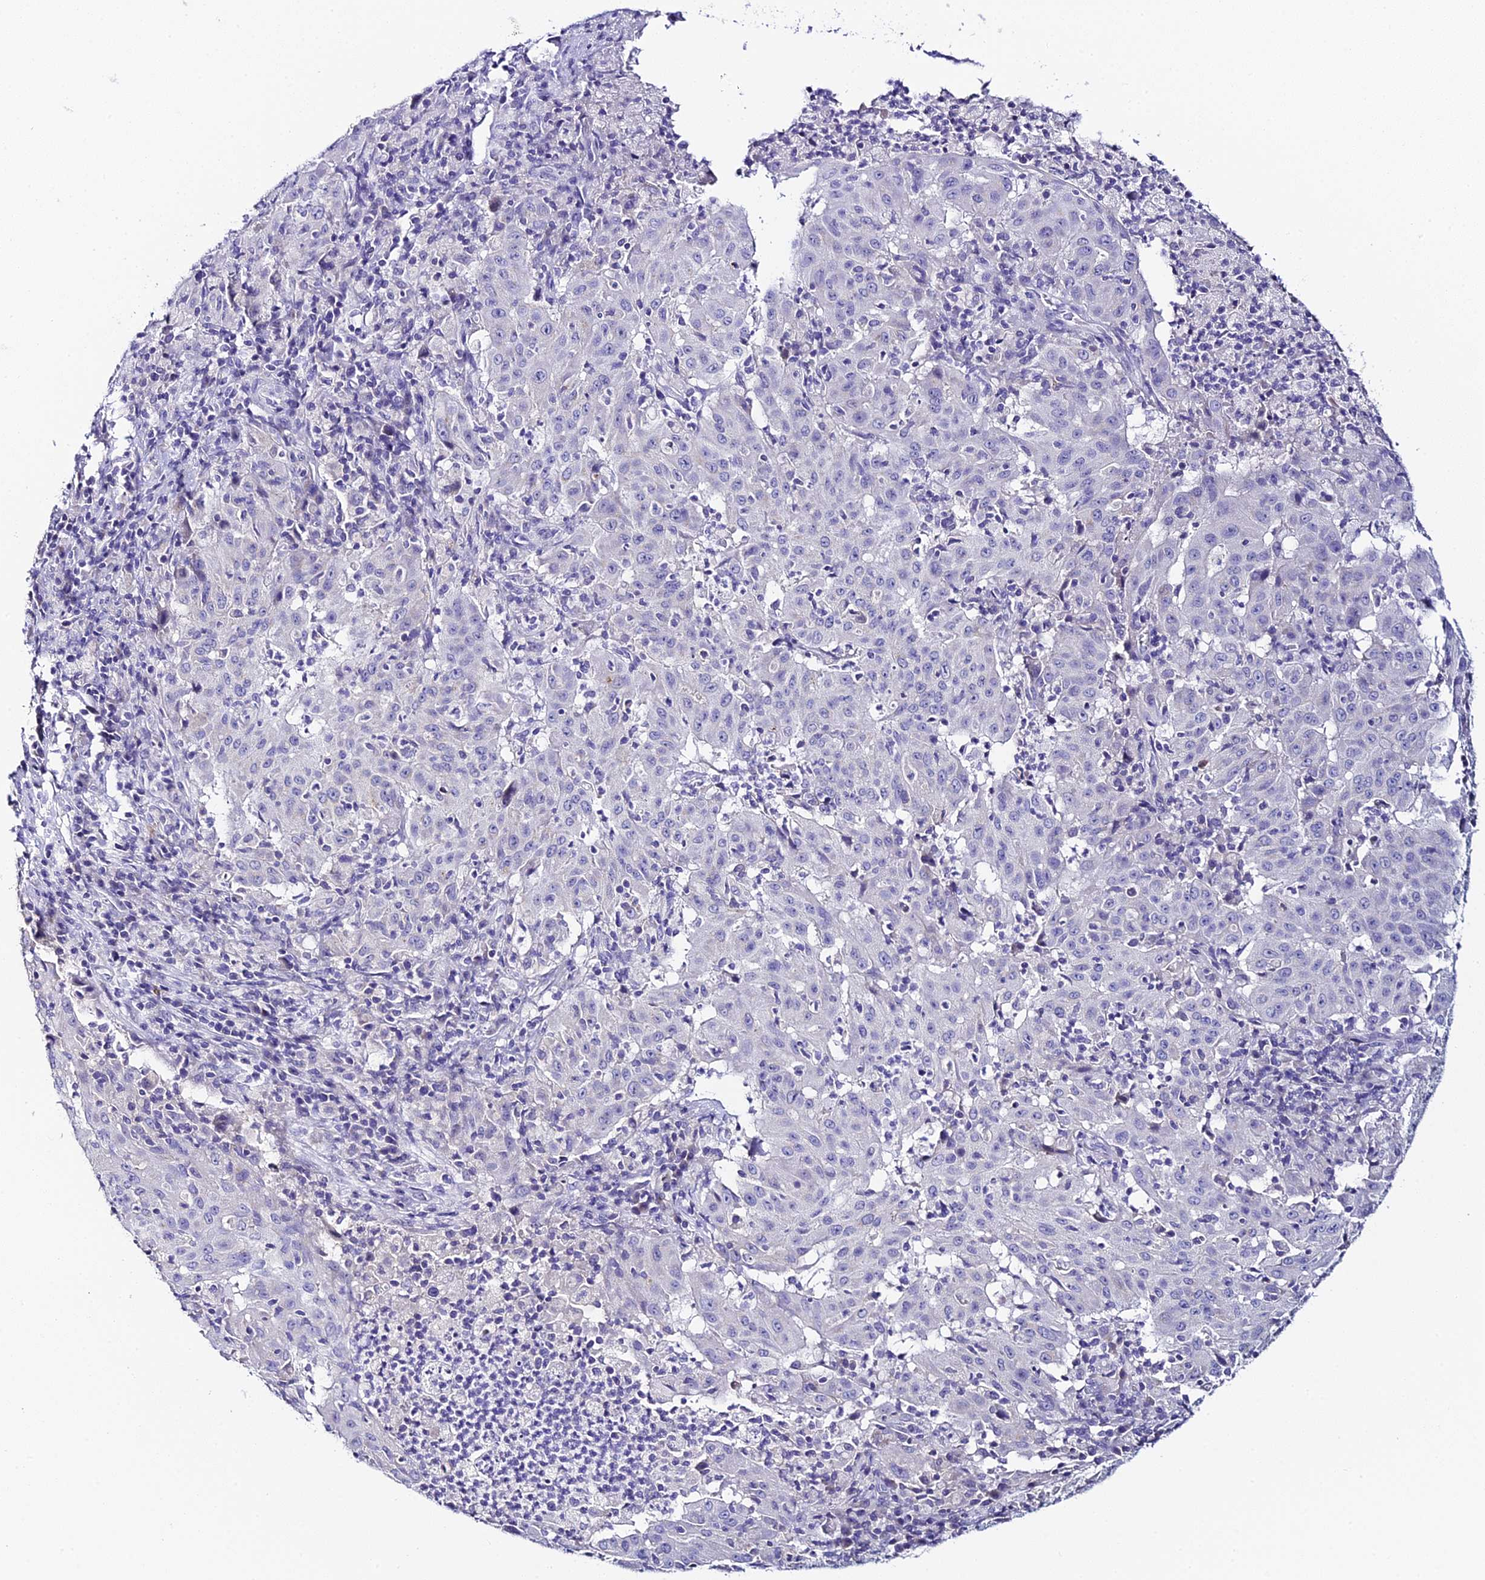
{"staining": {"intensity": "negative", "quantity": "none", "location": "none"}, "tissue": "pancreatic cancer", "cell_type": "Tumor cells", "image_type": "cancer", "snomed": [{"axis": "morphology", "description": "Adenocarcinoma, NOS"}, {"axis": "topography", "description": "Pancreas"}], "caption": "This is an immunohistochemistry (IHC) micrograph of human pancreatic adenocarcinoma. There is no positivity in tumor cells.", "gene": "C12orf29", "patient": {"sex": "male", "age": 63}}